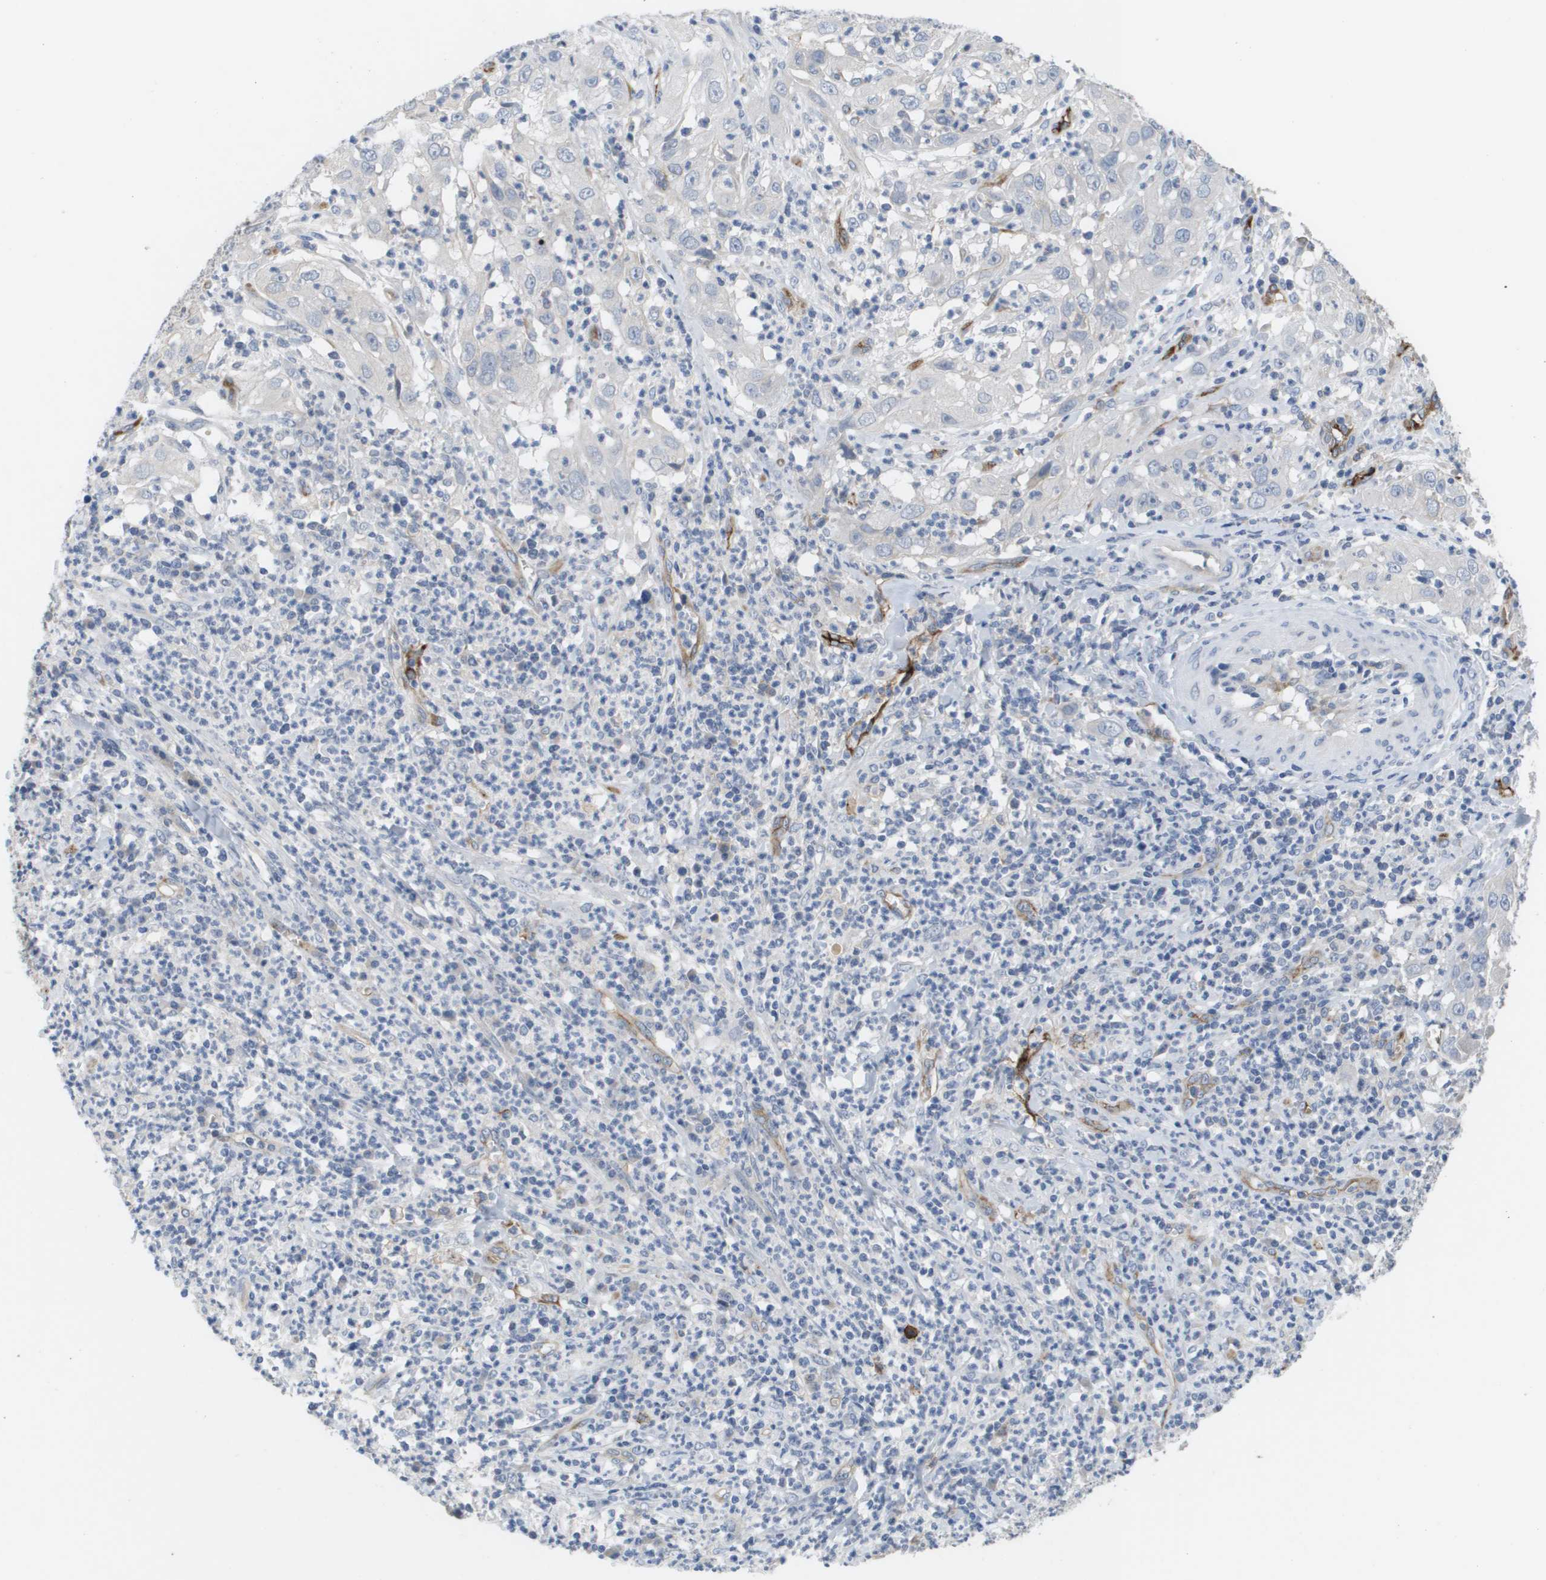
{"staining": {"intensity": "negative", "quantity": "none", "location": "none"}, "tissue": "cervical cancer", "cell_type": "Tumor cells", "image_type": "cancer", "snomed": [{"axis": "morphology", "description": "Squamous cell carcinoma, NOS"}, {"axis": "topography", "description": "Cervix"}], "caption": "Image shows no significant protein staining in tumor cells of cervical cancer. (DAB immunohistochemistry visualized using brightfield microscopy, high magnification).", "gene": "ANGPT2", "patient": {"sex": "female", "age": 32}}